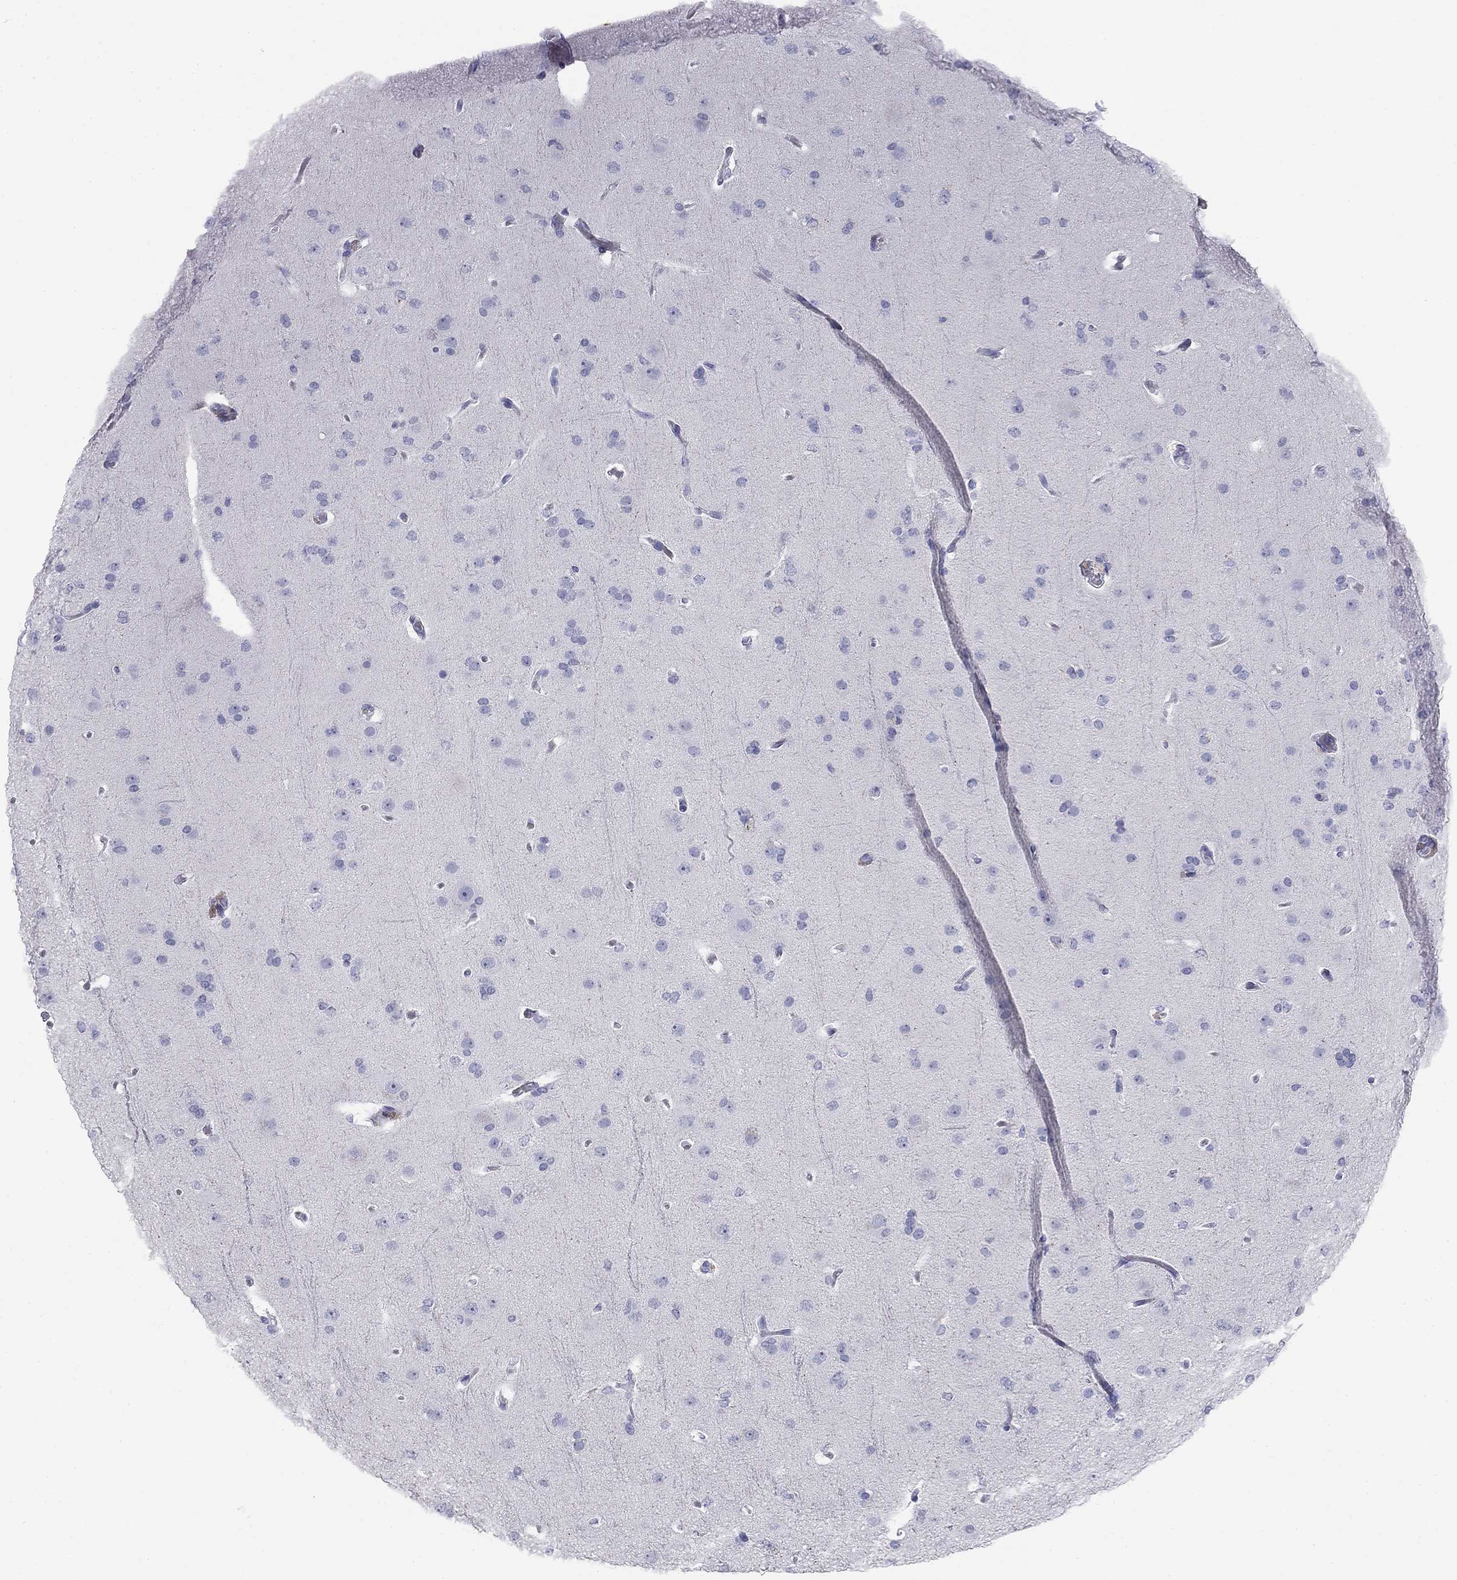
{"staining": {"intensity": "negative", "quantity": "none", "location": "none"}, "tissue": "glioma", "cell_type": "Tumor cells", "image_type": "cancer", "snomed": [{"axis": "morphology", "description": "Glioma, malignant, Low grade"}, {"axis": "topography", "description": "Brain"}], "caption": "This is an immunohistochemistry (IHC) image of human glioma. There is no expression in tumor cells.", "gene": "SULT2B1", "patient": {"sex": "male", "age": 41}}